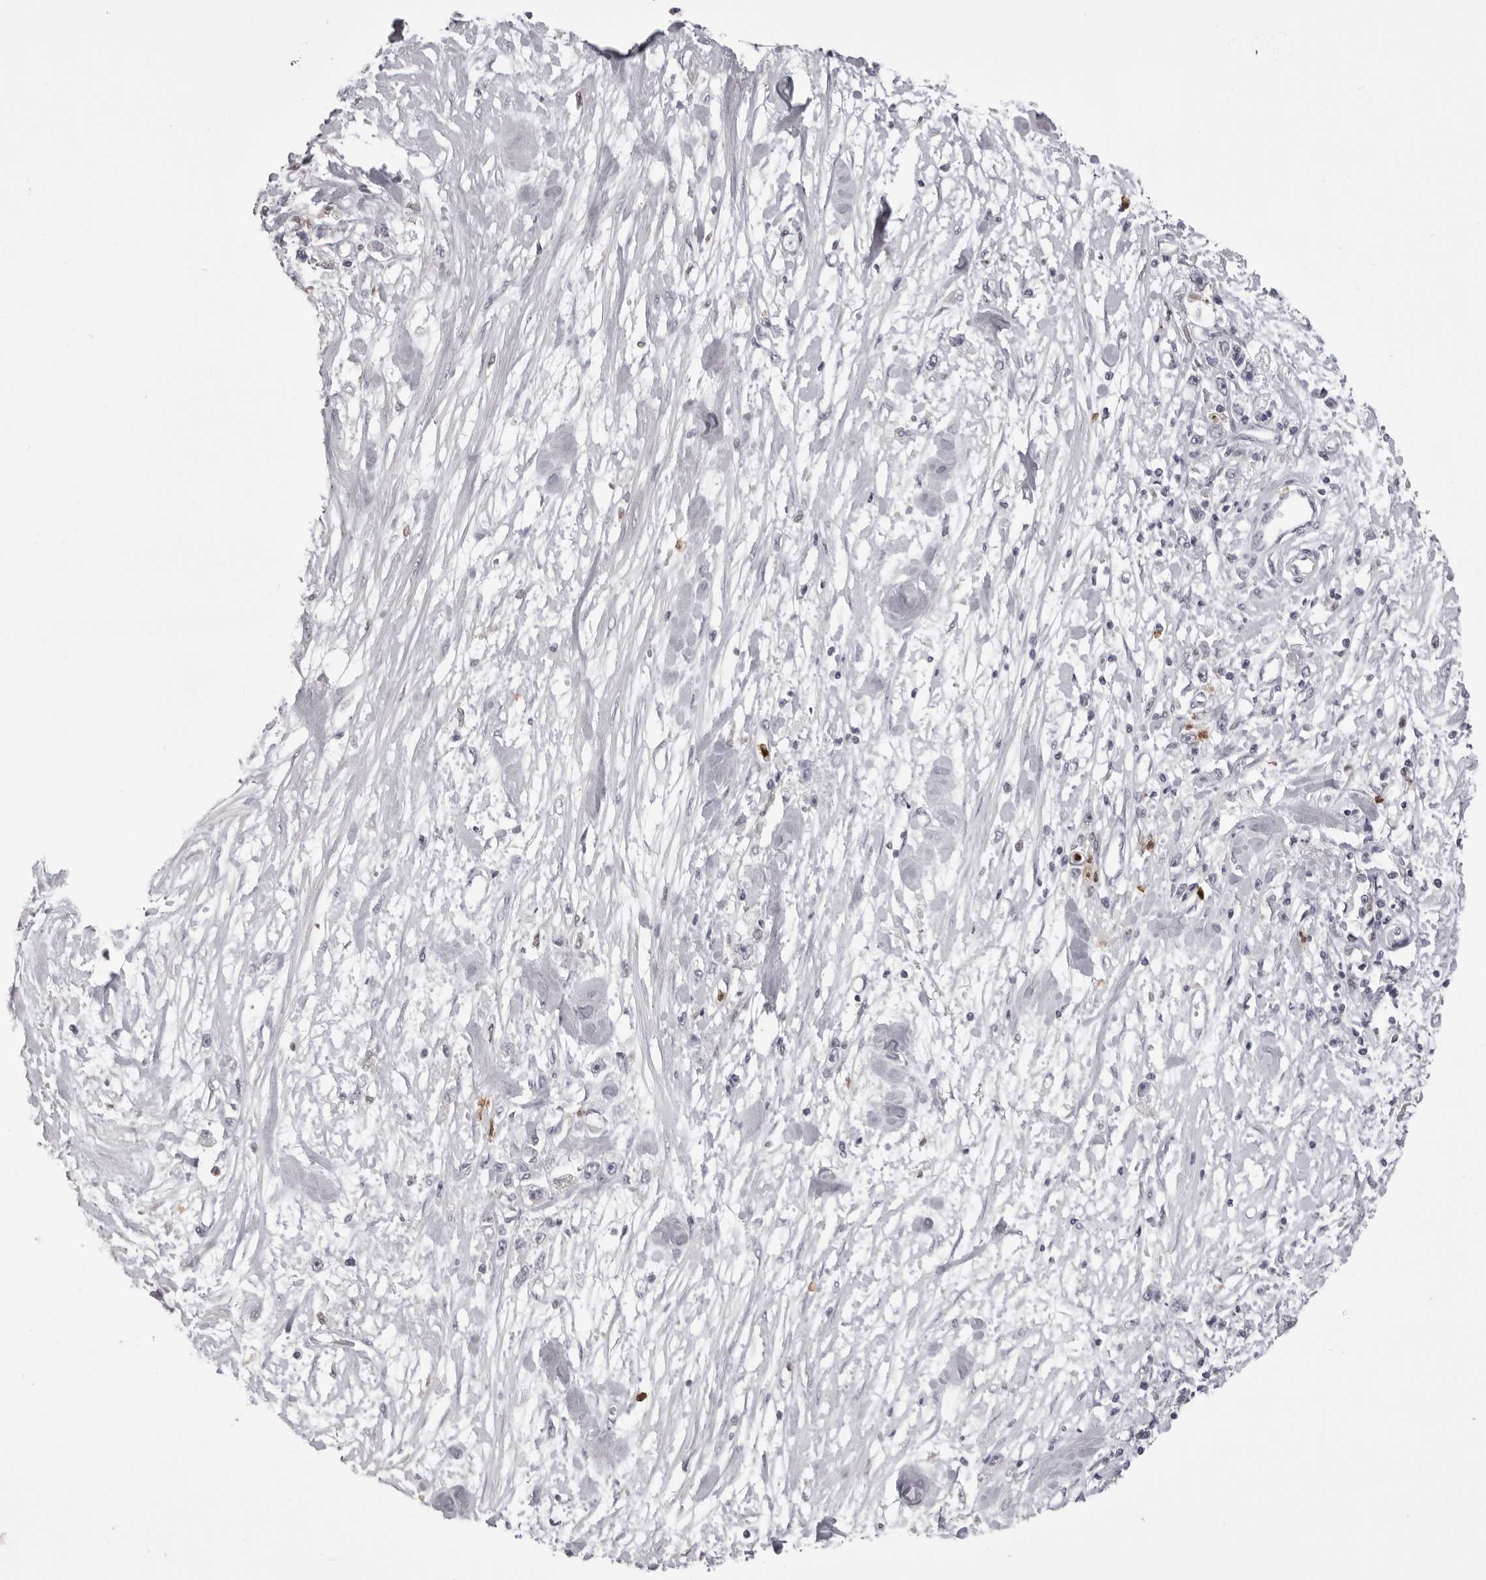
{"staining": {"intensity": "negative", "quantity": "none", "location": "none"}, "tissue": "stomach cancer", "cell_type": "Tumor cells", "image_type": "cancer", "snomed": [{"axis": "morphology", "description": "Adenocarcinoma, NOS"}, {"axis": "topography", "description": "Stomach"}], "caption": "The histopathology image demonstrates no staining of tumor cells in stomach adenocarcinoma. (Stains: DAB immunohistochemistry (IHC) with hematoxylin counter stain, Microscopy: brightfield microscopy at high magnification).", "gene": "IL31", "patient": {"sex": "female", "age": 59}}